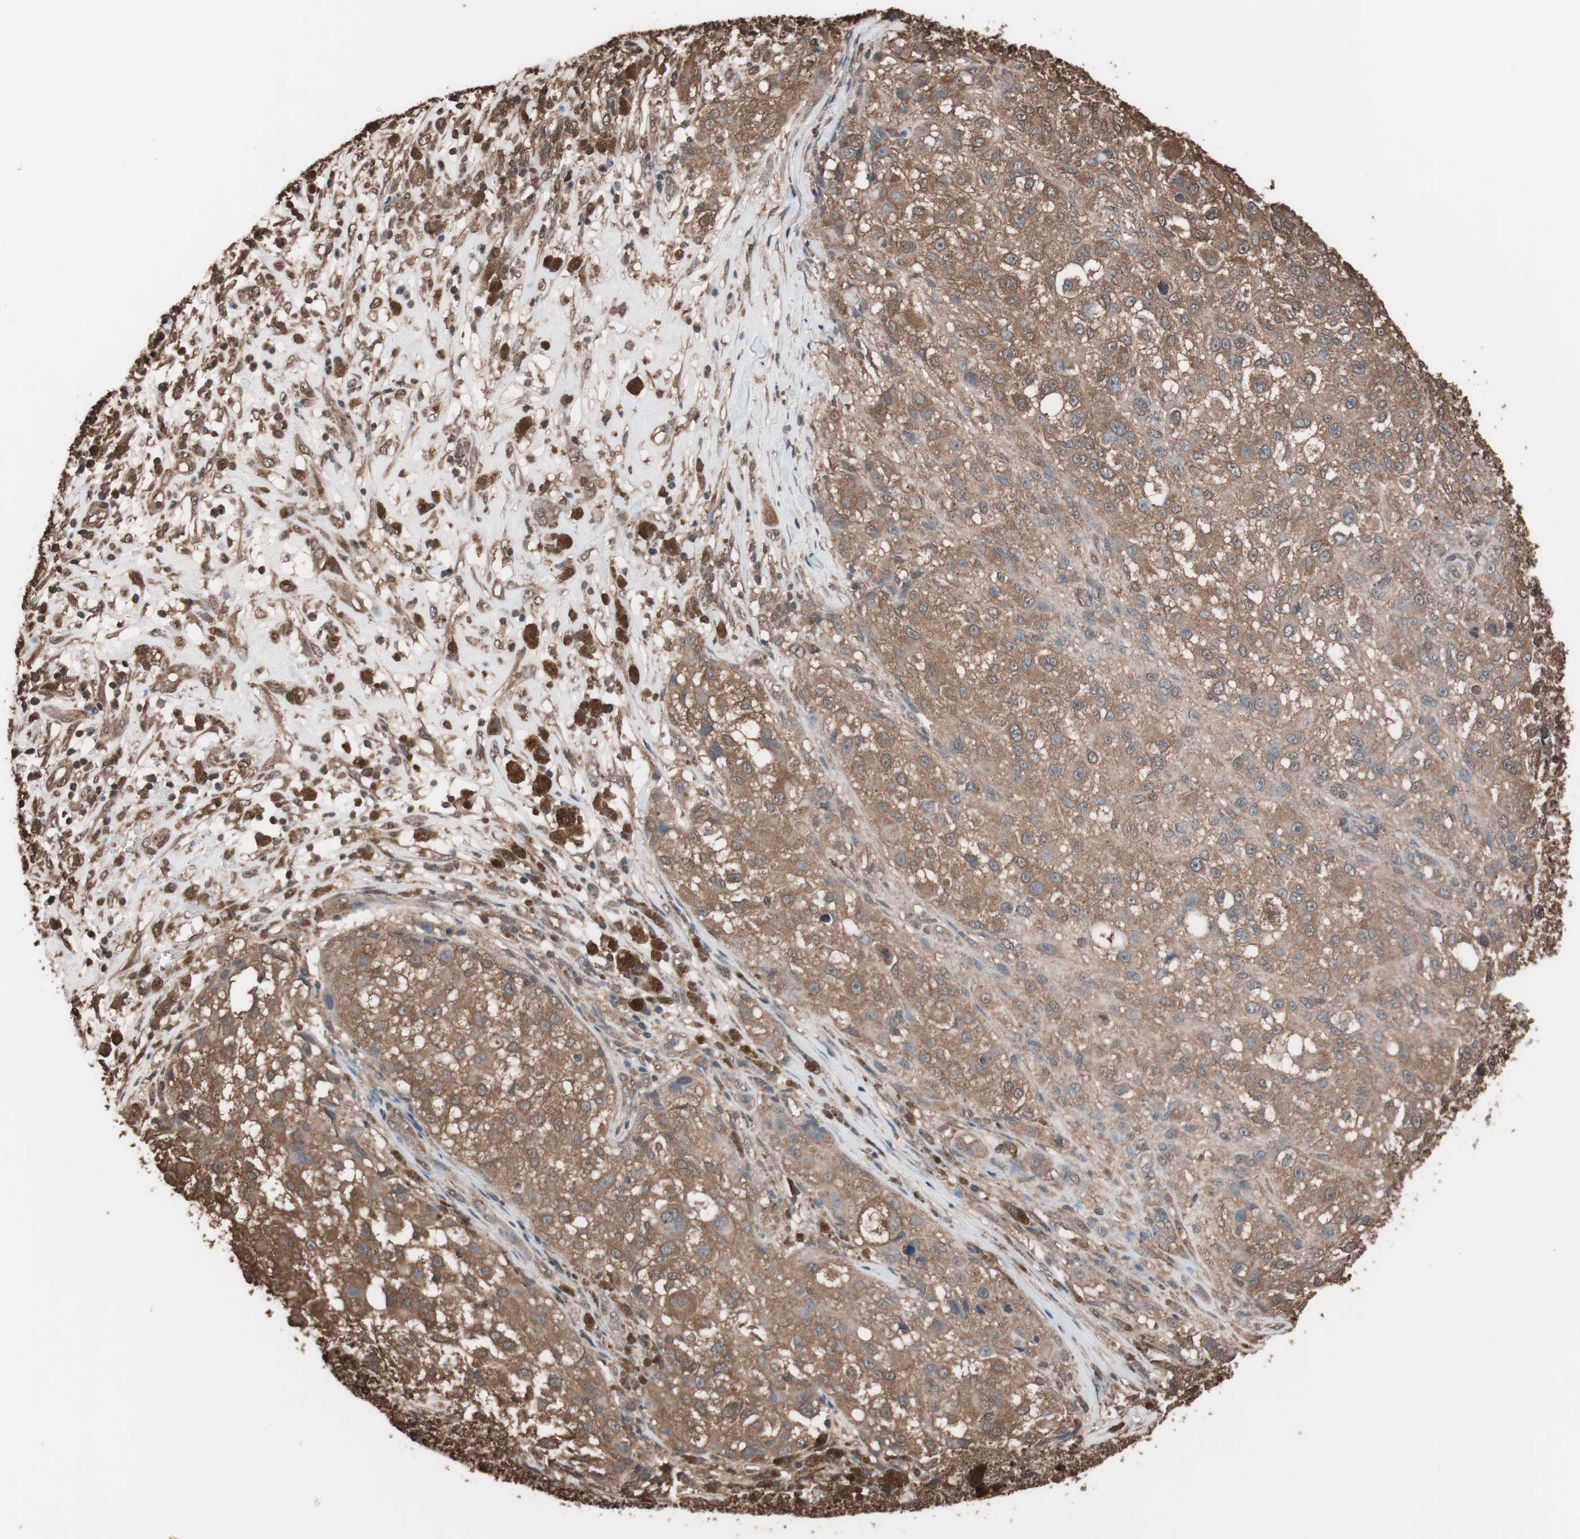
{"staining": {"intensity": "moderate", "quantity": ">75%", "location": "cytoplasmic/membranous"}, "tissue": "melanoma", "cell_type": "Tumor cells", "image_type": "cancer", "snomed": [{"axis": "morphology", "description": "Necrosis, NOS"}, {"axis": "morphology", "description": "Malignant melanoma, NOS"}, {"axis": "topography", "description": "Skin"}], "caption": "Brown immunohistochemical staining in human melanoma shows moderate cytoplasmic/membranous staining in approximately >75% of tumor cells. (DAB IHC with brightfield microscopy, high magnification).", "gene": "CALM2", "patient": {"sex": "female", "age": 87}}